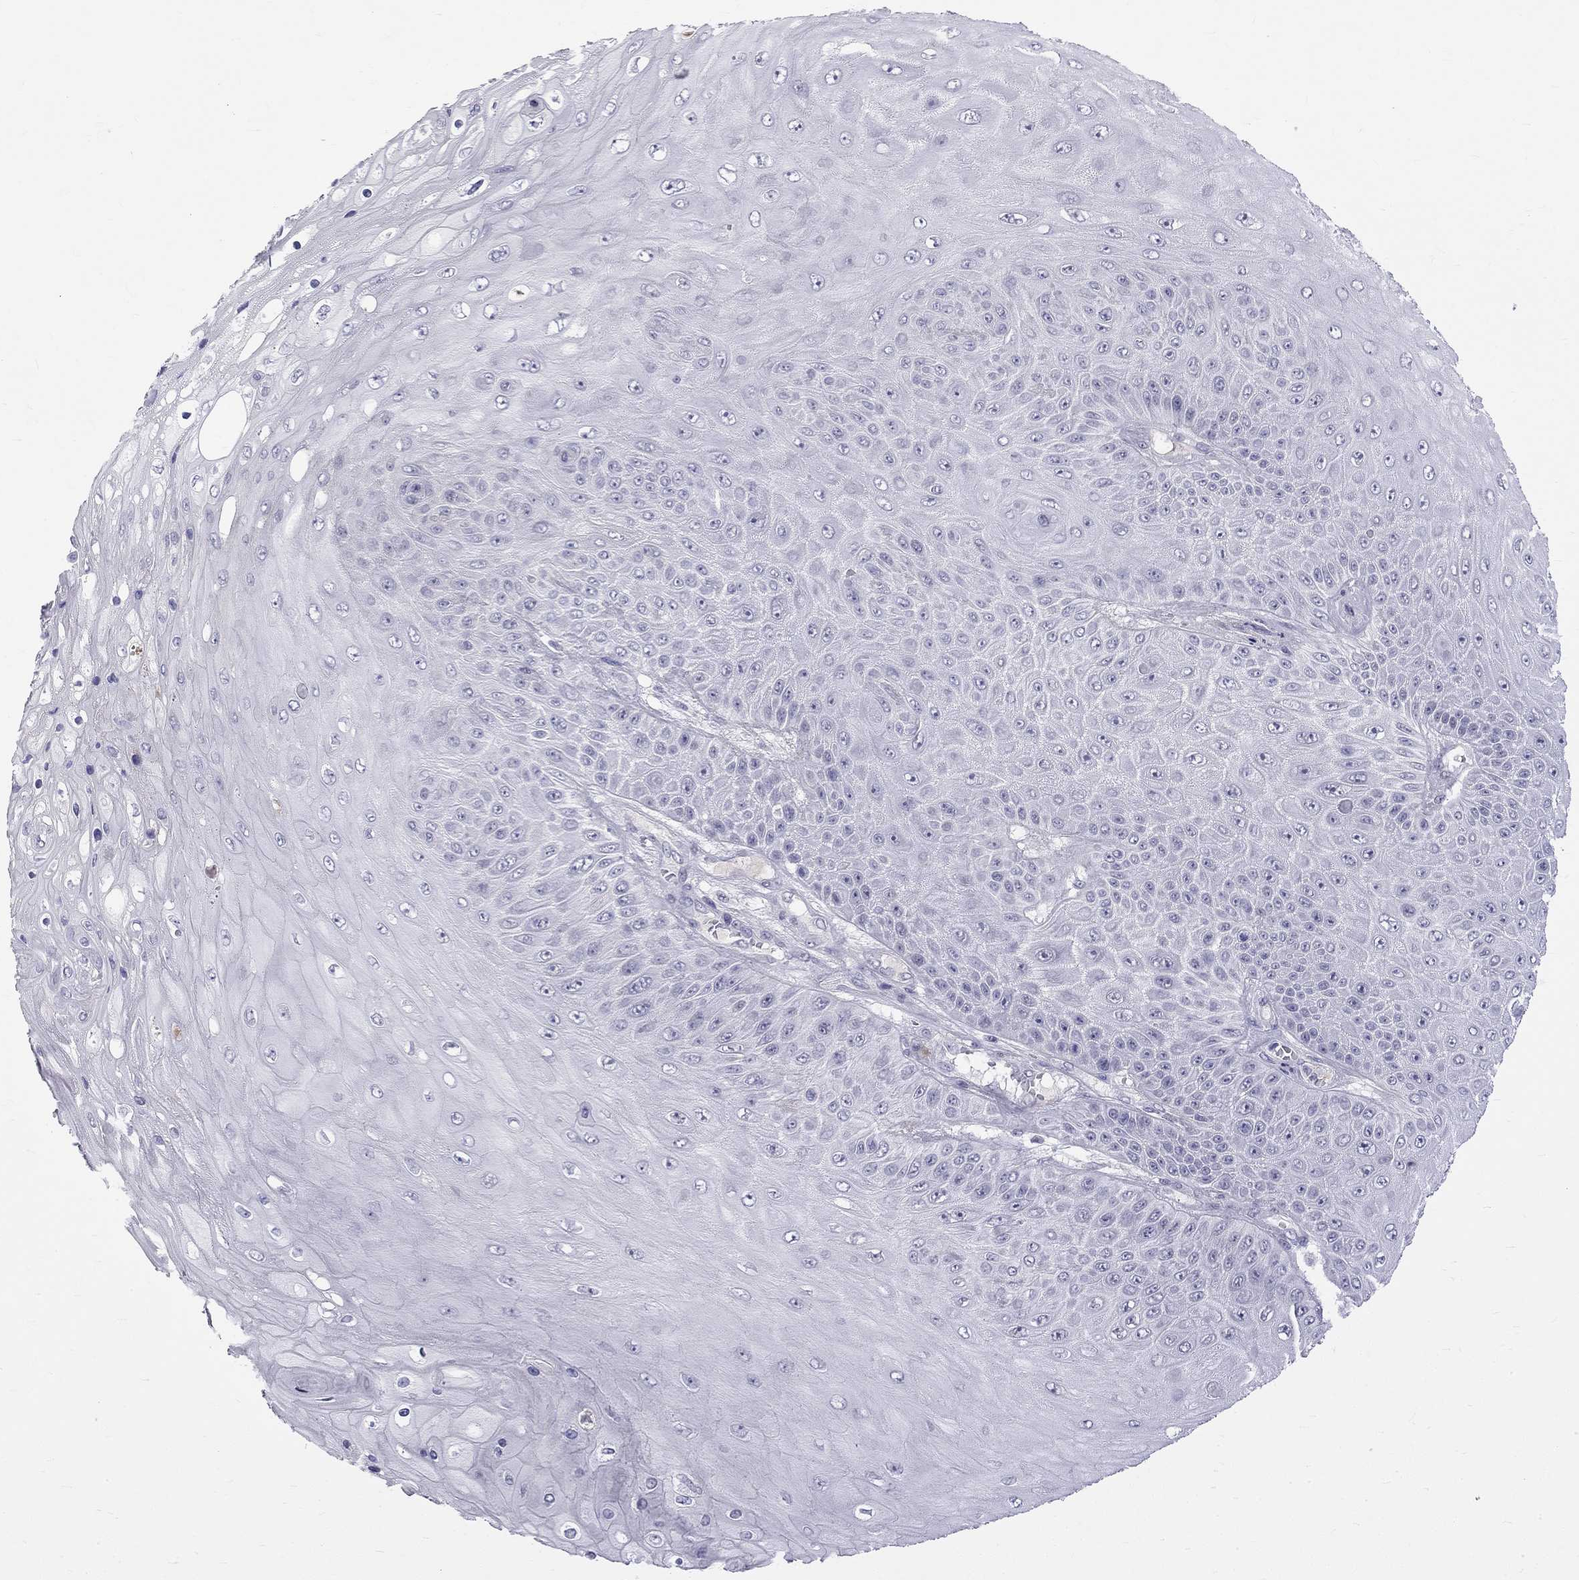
{"staining": {"intensity": "negative", "quantity": "none", "location": "none"}, "tissue": "skin cancer", "cell_type": "Tumor cells", "image_type": "cancer", "snomed": [{"axis": "morphology", "description": "Squamous cell carcinoma, NOS"}, {"axis": "topography", "description": "Skin"}], "caption": "Photomicrograph shows no protein expression in tumor cells of skin cancer (squamous cell carcinoma) tissue.", "gene": "RTL9", "patient": {"sex": "male", "age": 62}}